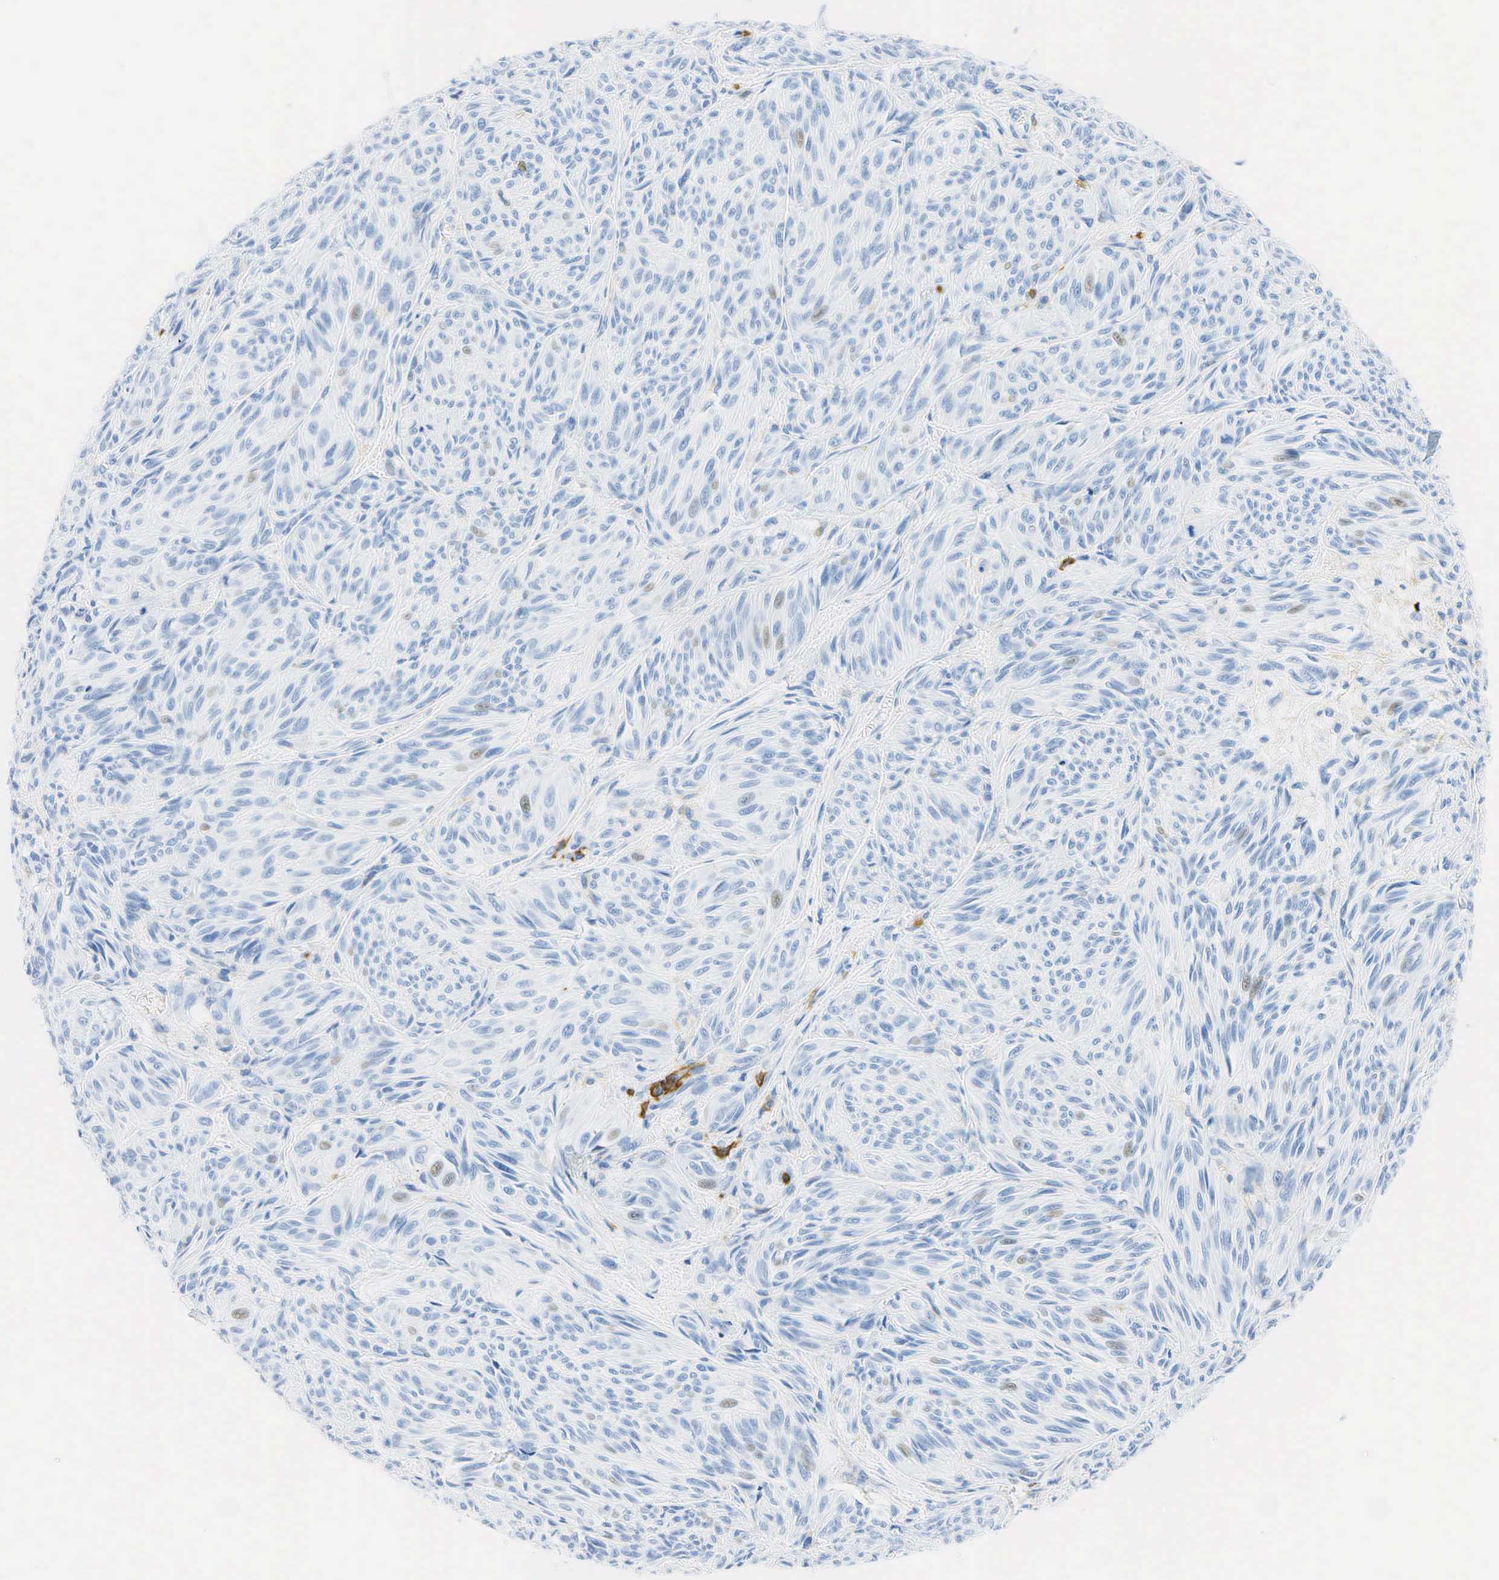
{"staining": {"intensity": "weak", "quantity": "<25%", "location": "nuclear"}, "tissue": "melanoma", "cell_type": "Tumor cells", "image_type": "cancer", "snomed": [{"axis": "morphology", "description": "Malignant melanoma, NOS"}, {"axis": "topography", "description": "Skin"}], "caption": "This is an IHC micrograph of human melanoma. There is no expression in tumor cells.", "gene": "PTPRC", "patient": {"sex": "male", "age": 54}}